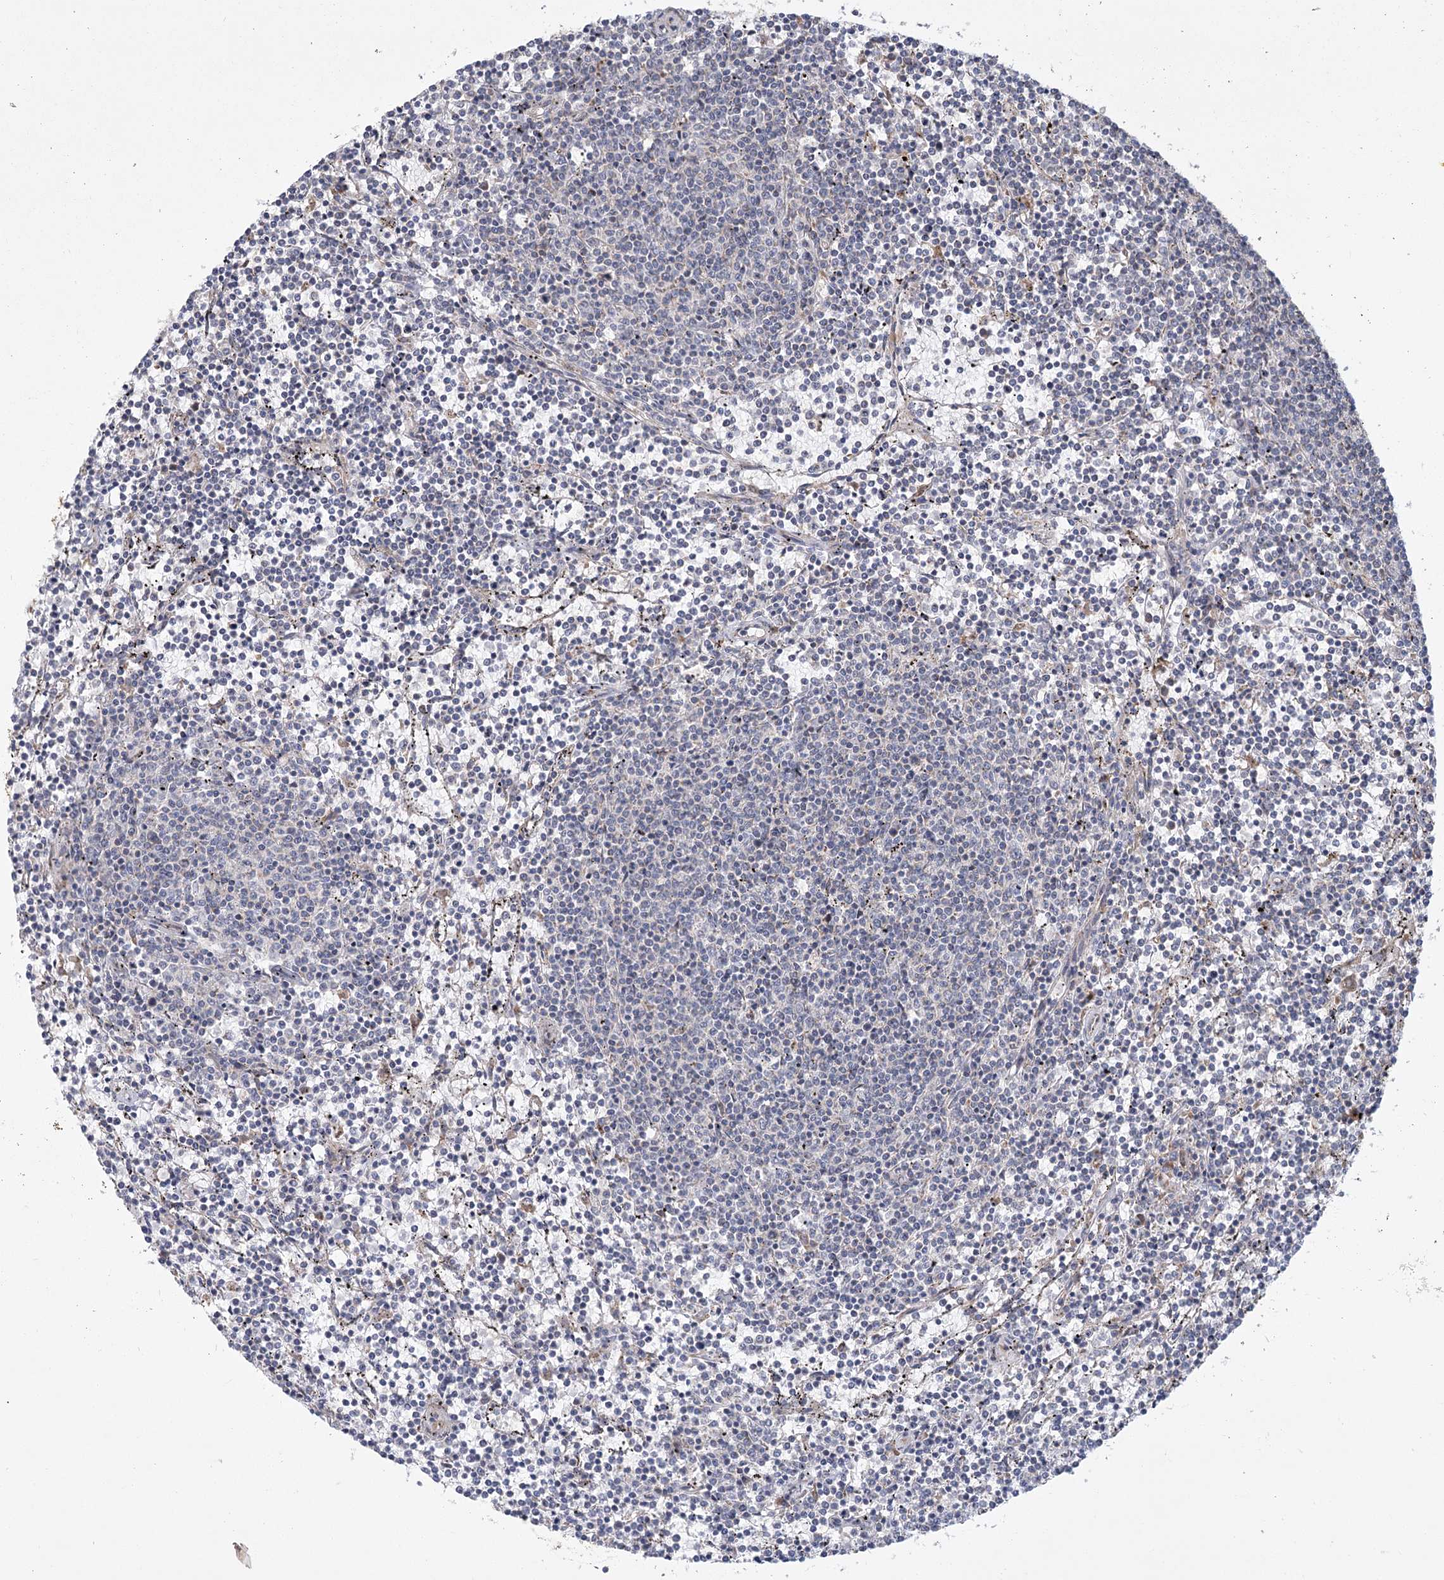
{"staining": {"intensity": "negative", "quantity": "none", "location": "none"}, "tissue": "lymphoma", "cell_type": "Tumor cells", "image_type": "cancer", "snomed": [{"axis": "morphology", "description": "Malignant lymphoma, non-Hodgkin's type, Low grade"}, {"axis": "topography", "description": "Spleen"}], "caption": "This is an immunohistochemistry (IHC) image of human malignant lymphoma, non-Hodgkin's type (low-grade). There is no positivity in tumor cells.", "gene": "CNTLN", "patient": {"sex": "female", "age": 50}}